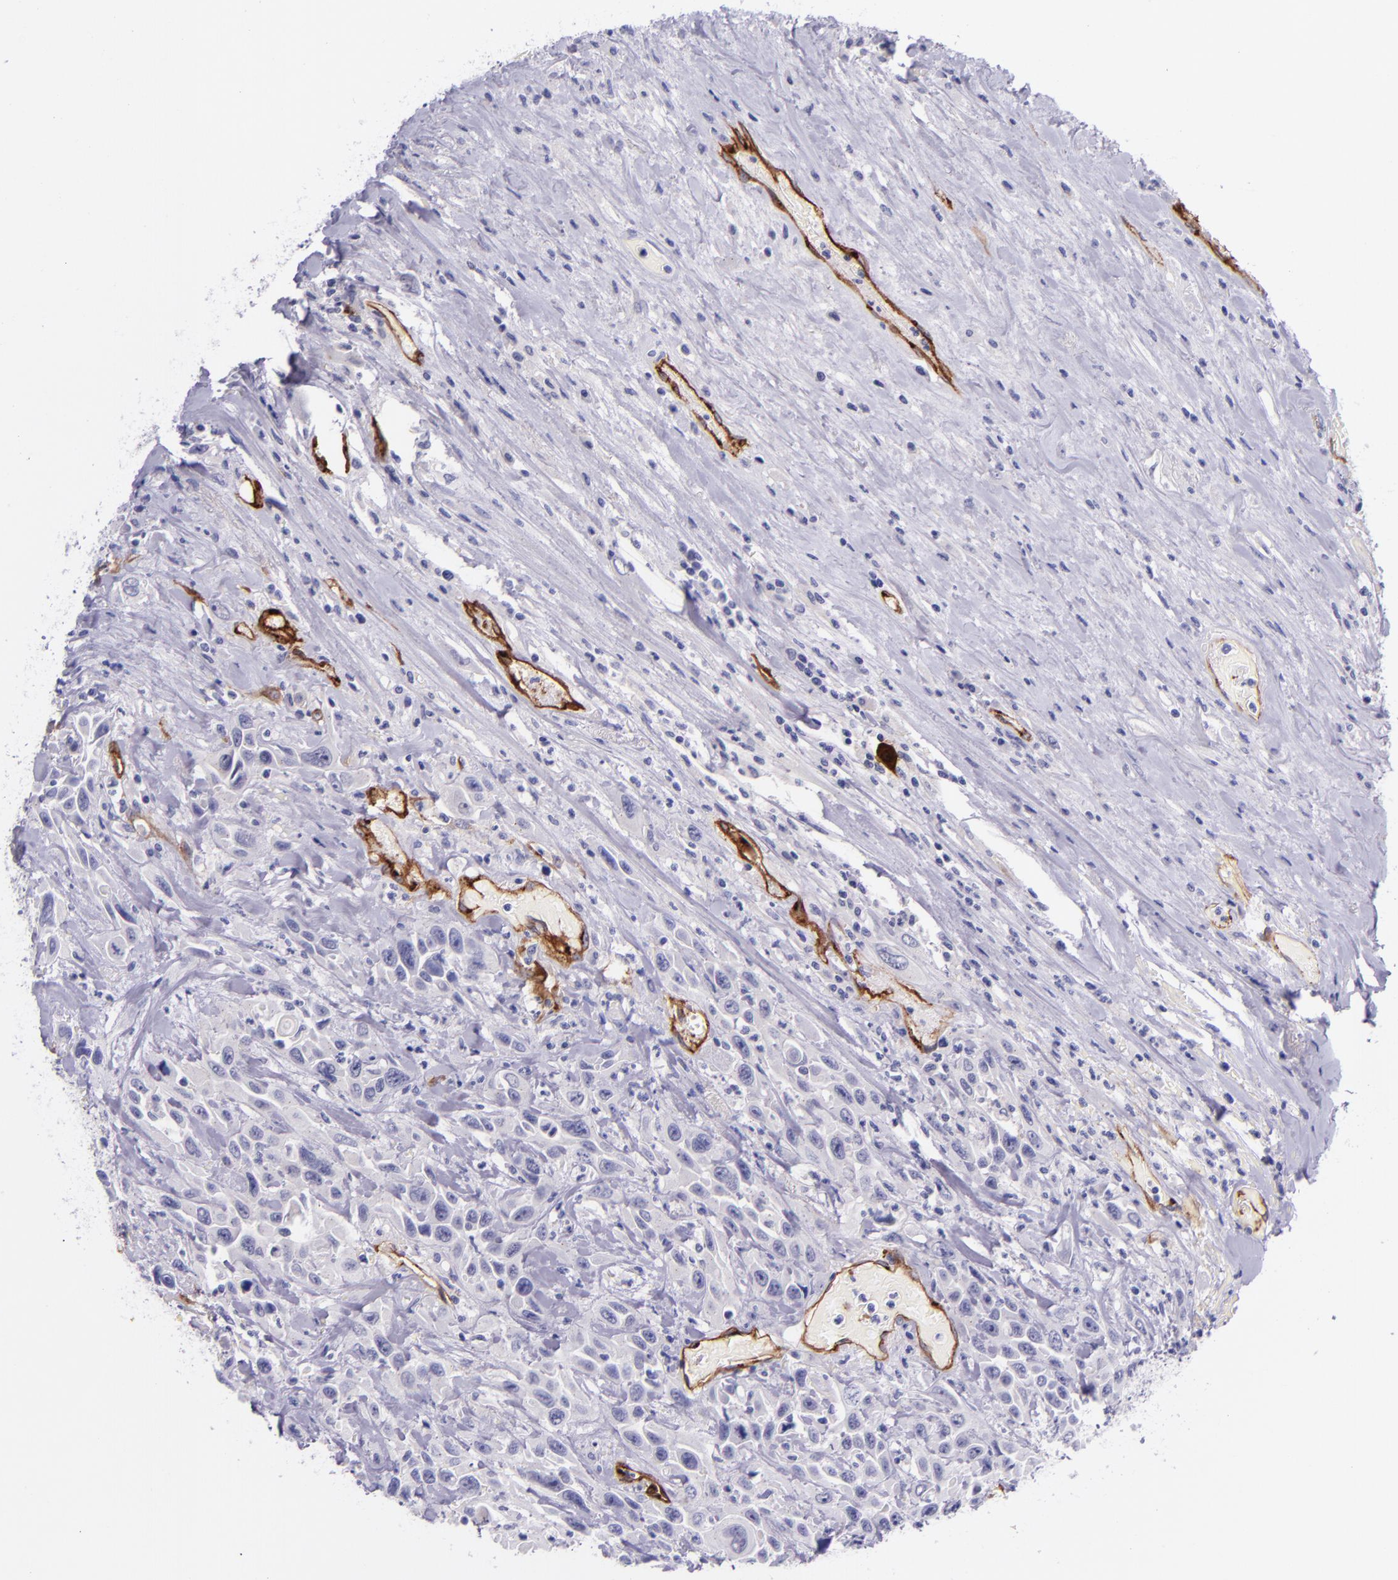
{"staining": {"intensity": "negative", "quantity": "none", "location": "none"}, "tissue": "urothelial cancer", "cell_type": "Tumor cells", "image_type": "cancer", "snomed": [{"axis": "morphology", "description": "Urothelial carcinoma, High grade"}, {"axis": "topography", "description": "Urinary bladder"}], "caption": "This is a photomicrograph of immunohistochemistry staining of urothelial cancer, which shows no staining in tumor cells.", "gene": "NOS3", "patient": {"sex": "female", "age": 84}}